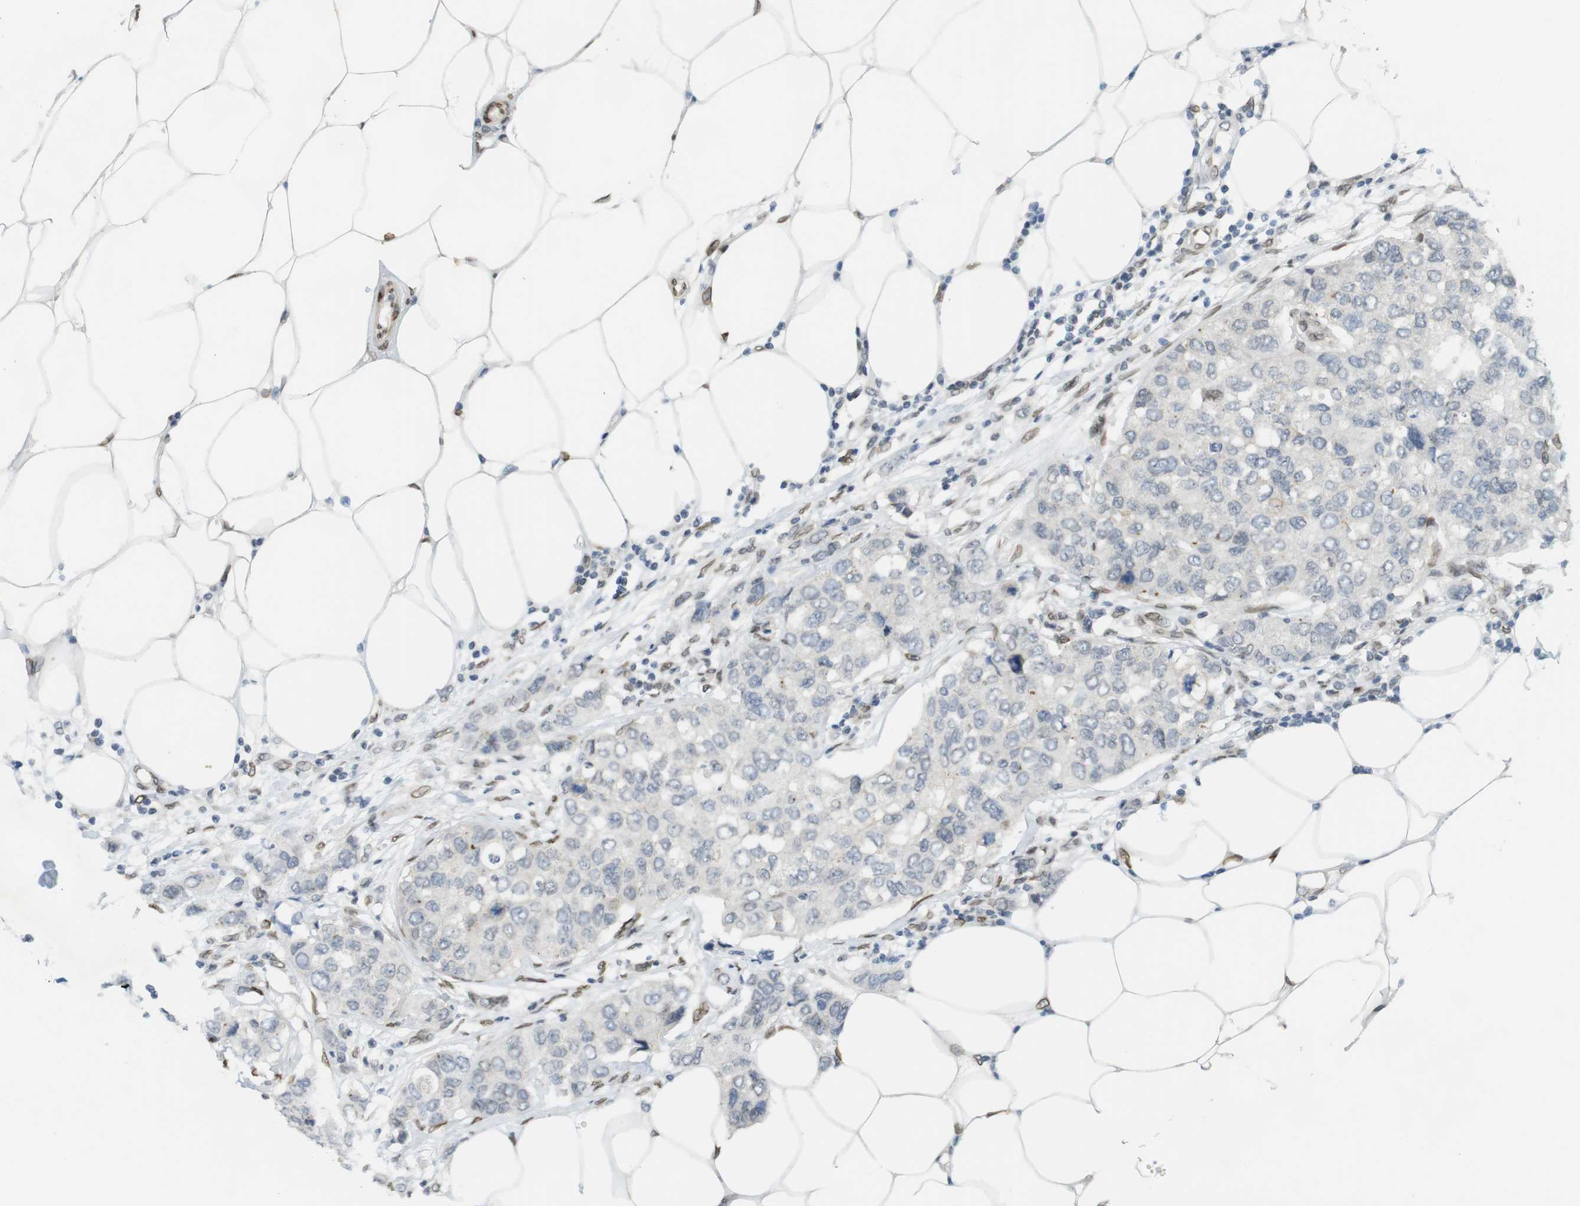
{"staining": {"intensity": "negative", "quantity": "none", "location": "none"}, "tissue": "breast cancer", "cell_type": "Tumor cells", "image_type": "cancer", "snomed": [{"axis": "morphology", "description": "Duct carcinoma"}, {"axis": "topography", "description": "Breast"}], "caption": "Immunohistochemical staining of breast invasive ductal carcinoma shows no significant positivity in tumor cells.", "gene": "ARL6IP6", "patient": {"sex": "female", "age": 50}}